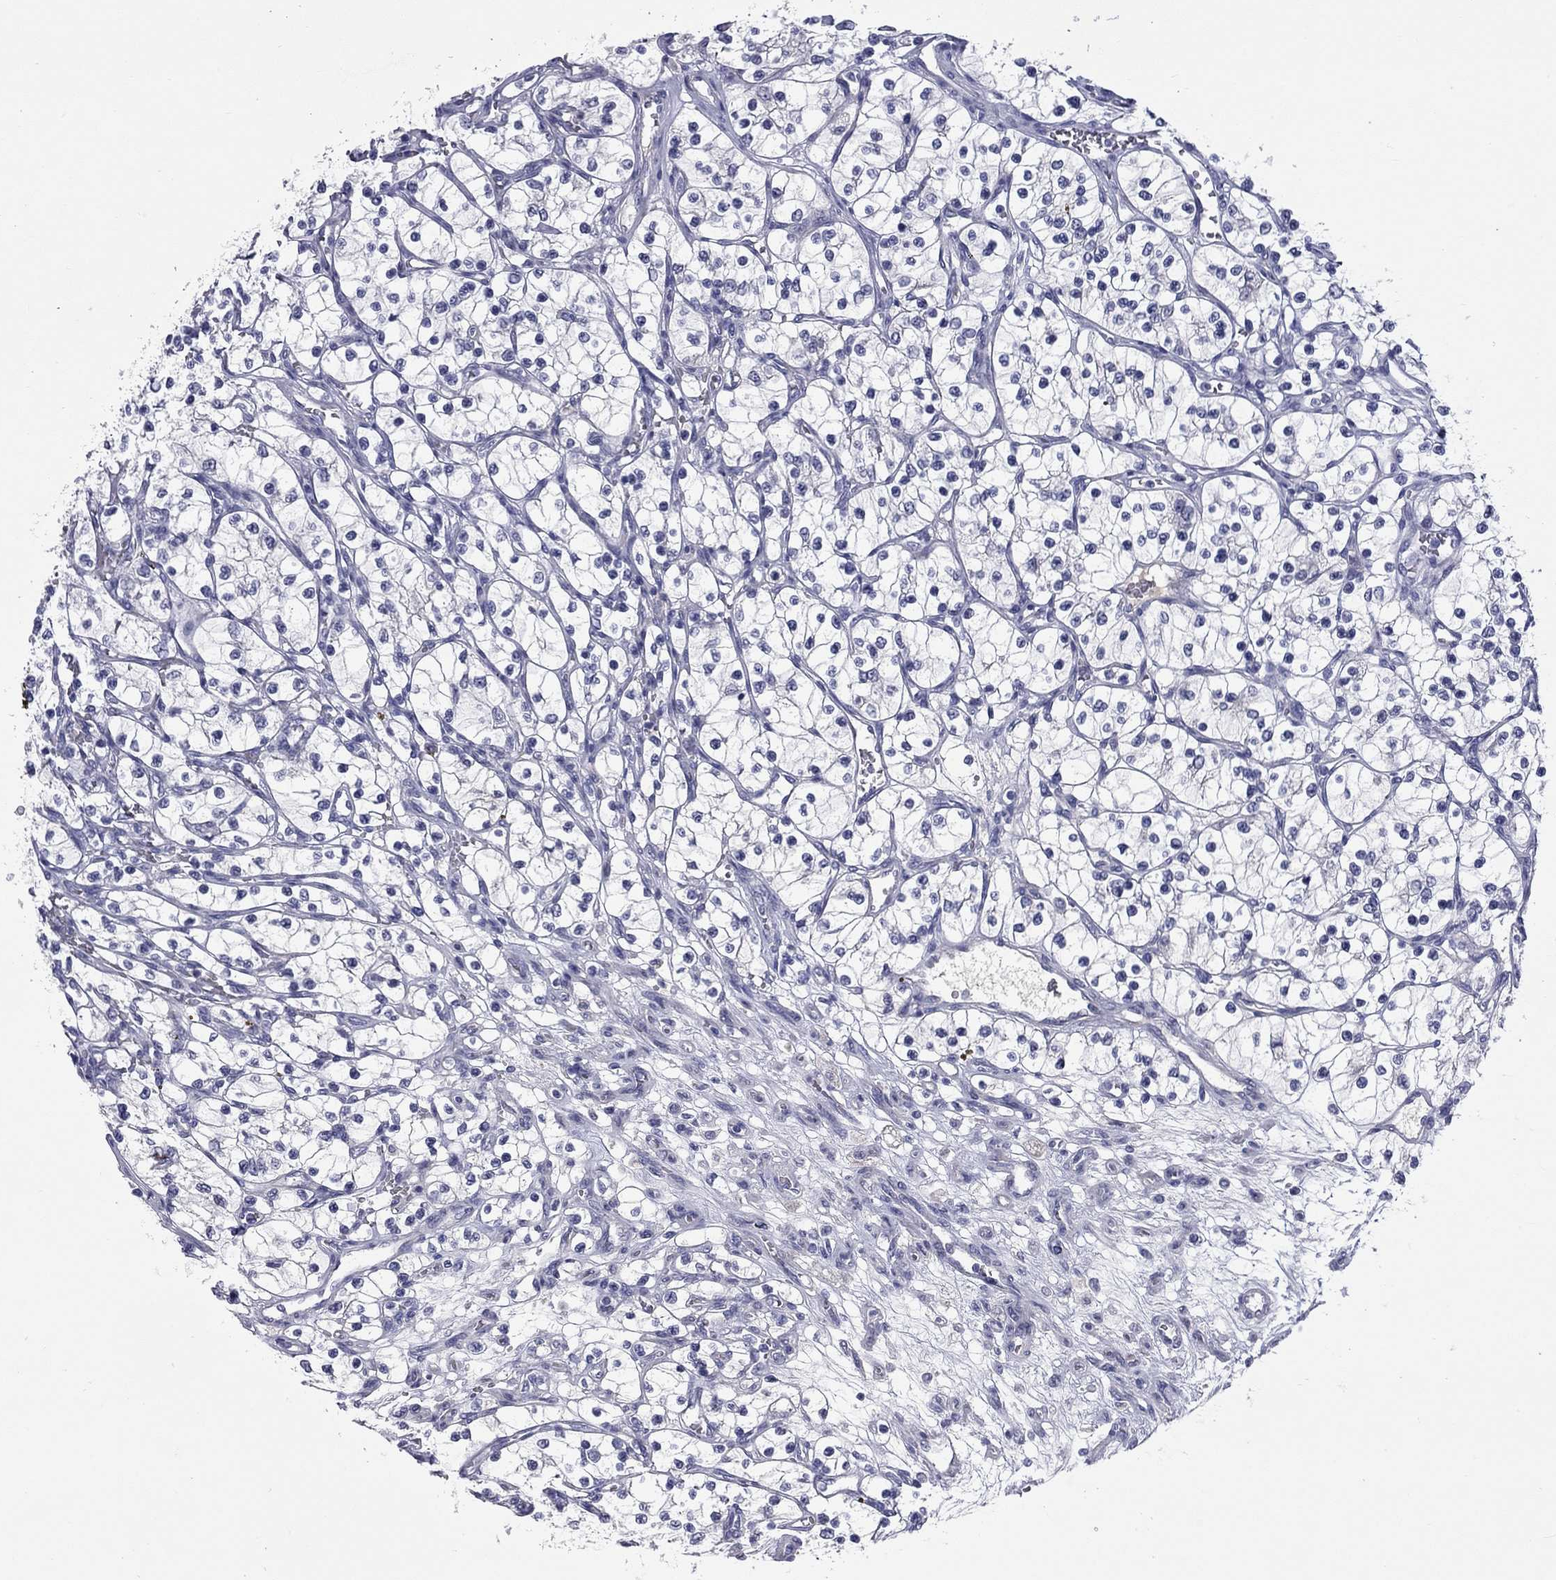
{"staining": {"intensity": "negative", "quantity": "none", "location": "none"}, "tissue": "renal cancer", "cell_type": "Tumor cells", "image_type": "cancer", "snomed": [{"axis": "morphology", "description": "Adenocarcinoma, NOS"}, {"axis": "topography", "description": "Kidney"}], "caption": "Adenocarcinoma (renal) was stained to show a protein in brown. There is no significant expression in tumor cells. (Stains: DAB (3,3'-diaminobenzidine) immunohistochemistry (IHC) with hematoxylin counter stain, Microscopy: brightfield microscopy at high magnification).", "gene": "UNC119B", "patient": {"sex": "female", "age": 69}}